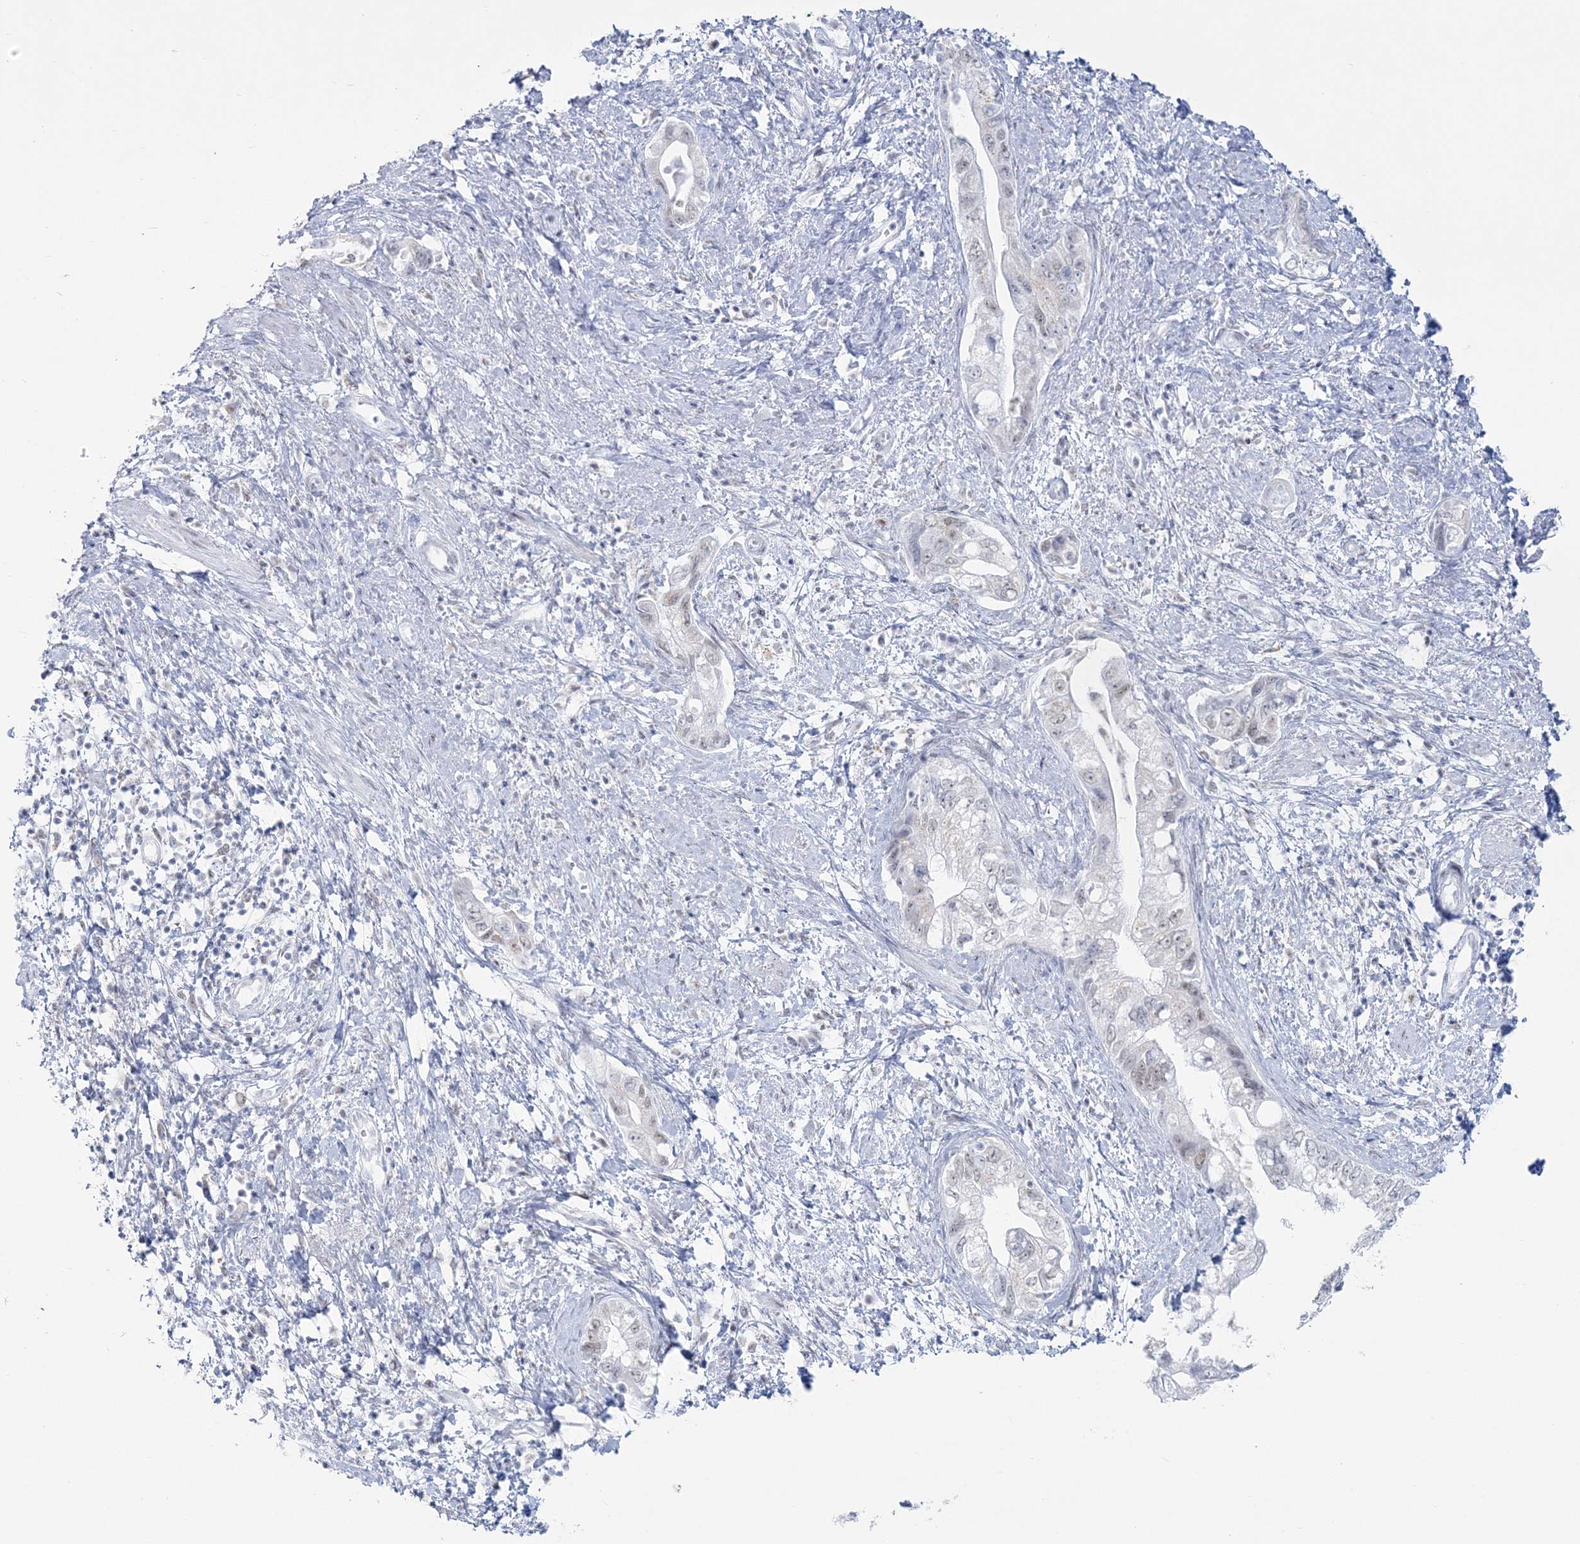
{"staining": {"intensity": "negative", "quantity": "none", "location": "none"}, "tissue": "pancreatic cancer", "cell_type": "Tumor cells", "image_type": "cancer", "snomed": [{"axis": "morphology", "description": "Adenocarcinoma, NOS"}, {"axis": "topography", "description": "Pancreas"}], "caption": "Tumor cells show no significant protein positivity in pancreatic adenocarcinoma.", "gene": "ZNF843", "patient": {"sex": "female", "age": 73}}